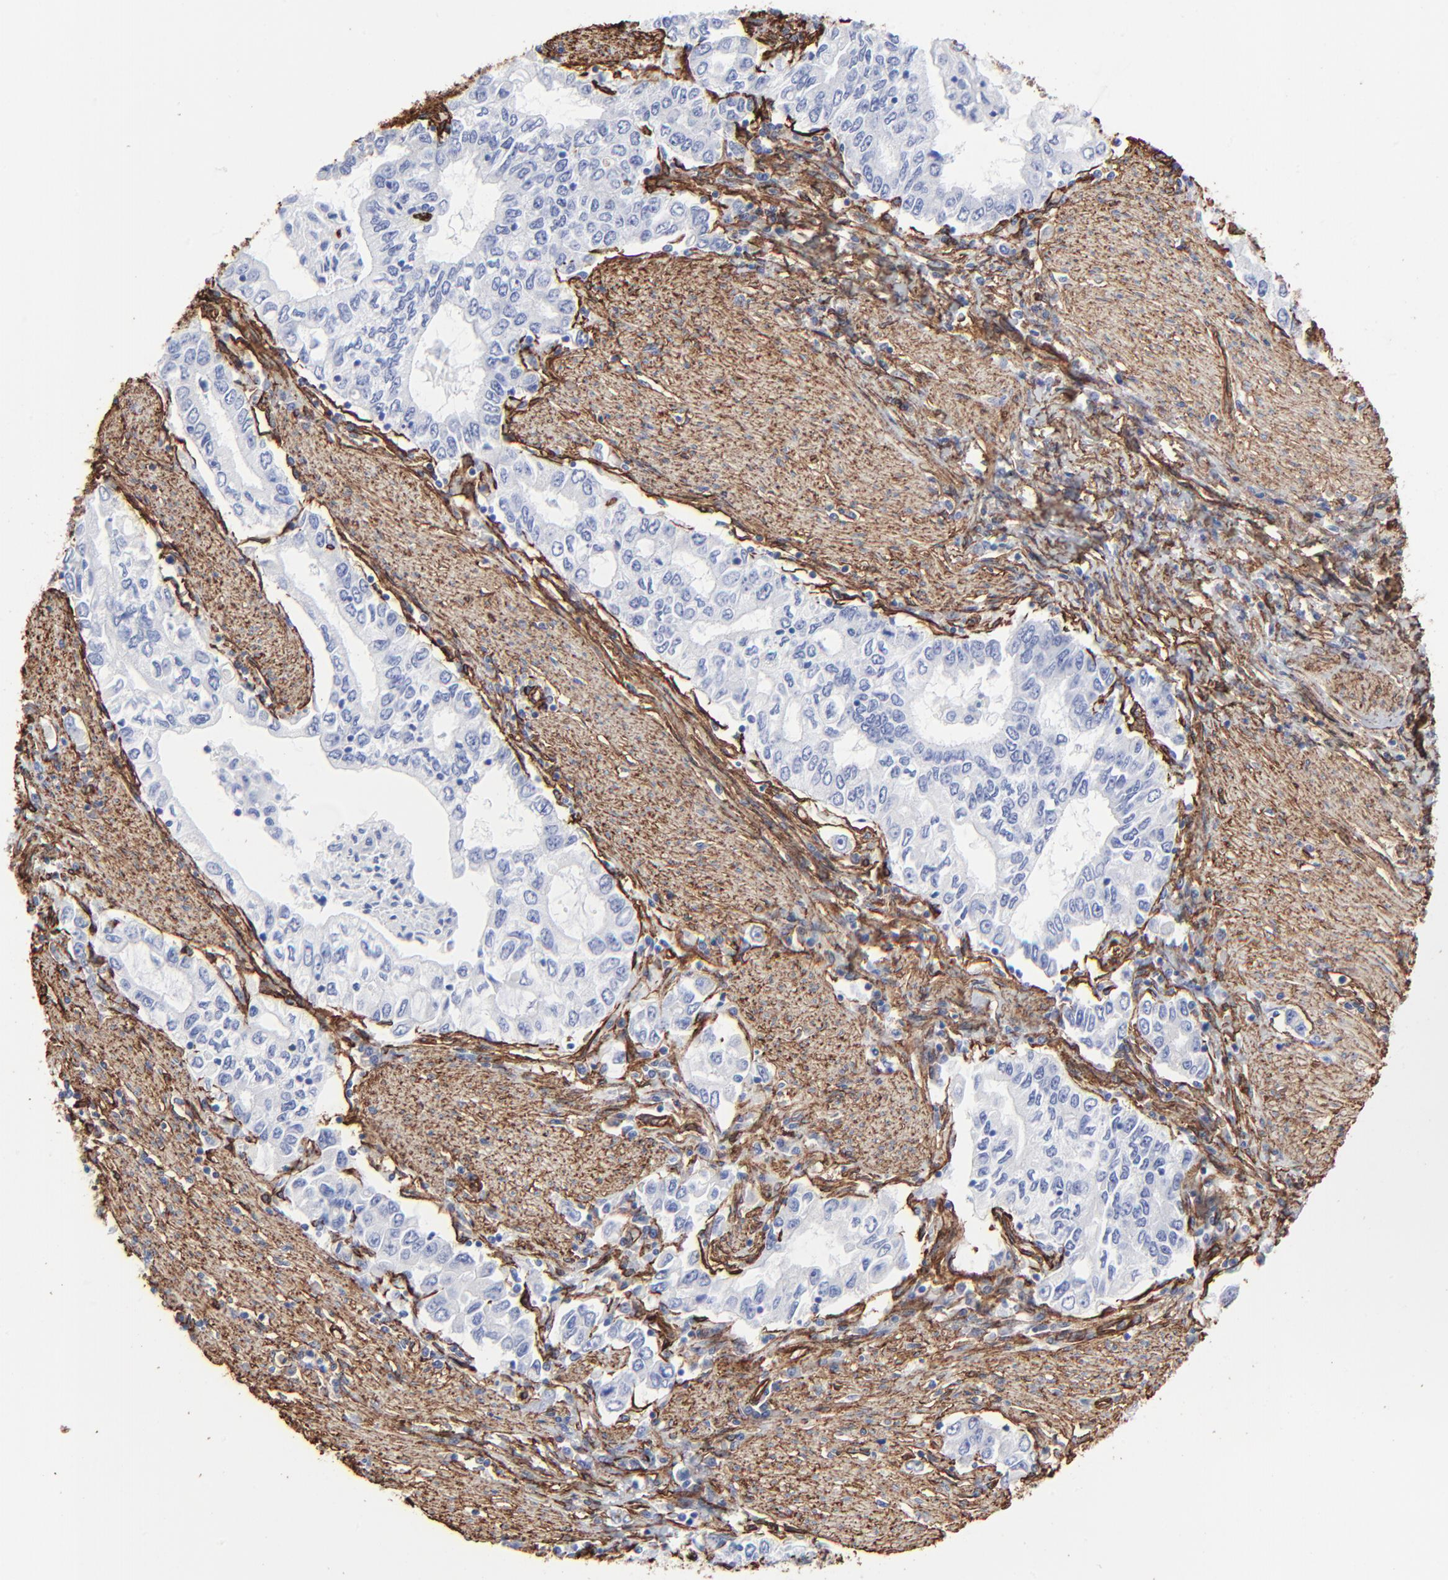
{"staining": {"intensity": "negative", "quantity": "none", "location": "none"}, "tissue": "stomach cancer", "cell_type": "Tumor cells", "image_type": "cancer", "snomed": [{"axis": "morphology", "description": "Adenocarcinoma, NOS"}, {"axis": "topography", "description": "Stomach, lower"}], "caption": "DAB immunohistochemical staining of human stomach cancer (adenocarcinoma) exhibits no significant expression in tumor cells. Brightfield microscopy of immunohistochemistry (IHC) stained with DAB (brown) and hematoxylin (blue), captured at high magnification.", "gene": "CAV1", "patient": {"sex": "female", "age": 72}}